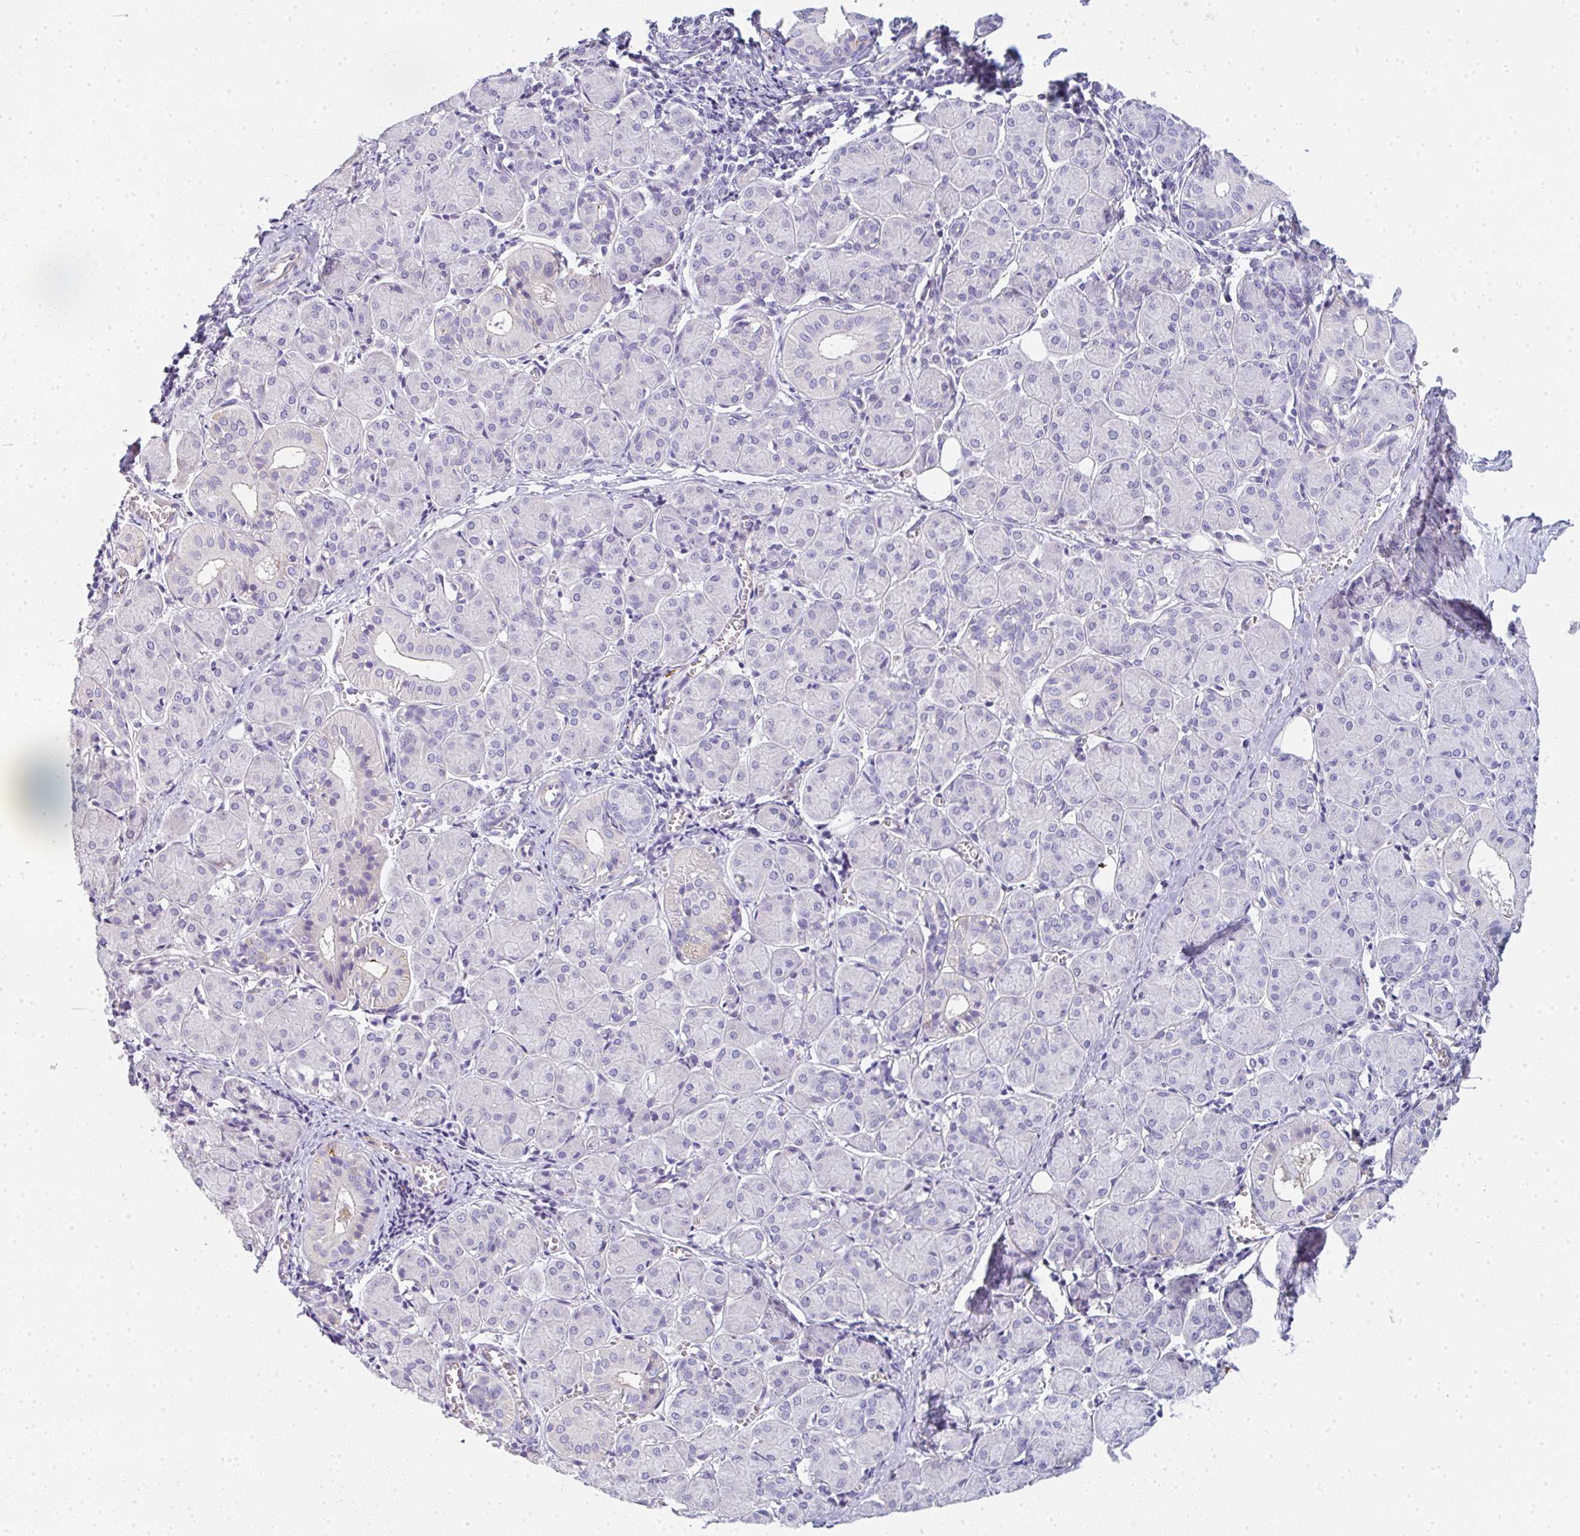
{"staining": {"intensity": "negative", "quantity": "none", "location": "none"}, "tissue": "salivary gland", "cell_type": "Glandular cells", "image_type": "normal", "snomed": [{"axis": "morphology", "description": "Normal tissue, NOS"}, {"axis": "morphology", "description": "Inflammation, NOS"}, {"axis": "topography", "description": "Lymph node"}, {"axis": "topography", "description": "Salivary gland"}], "caption": "Immunohistochemistry (IHC) of benign human salivary gland demonstrates no staining in glandular cells. (Stains: DAB (3,3'-diaminobenzidine) immunohistochemistry (IHC) with hematoxylin counter stain, Microscopy: brightfield microscopy at high magnification).", "gene": "LPAR4", "patient": {"sex": "male", "age": 3}}